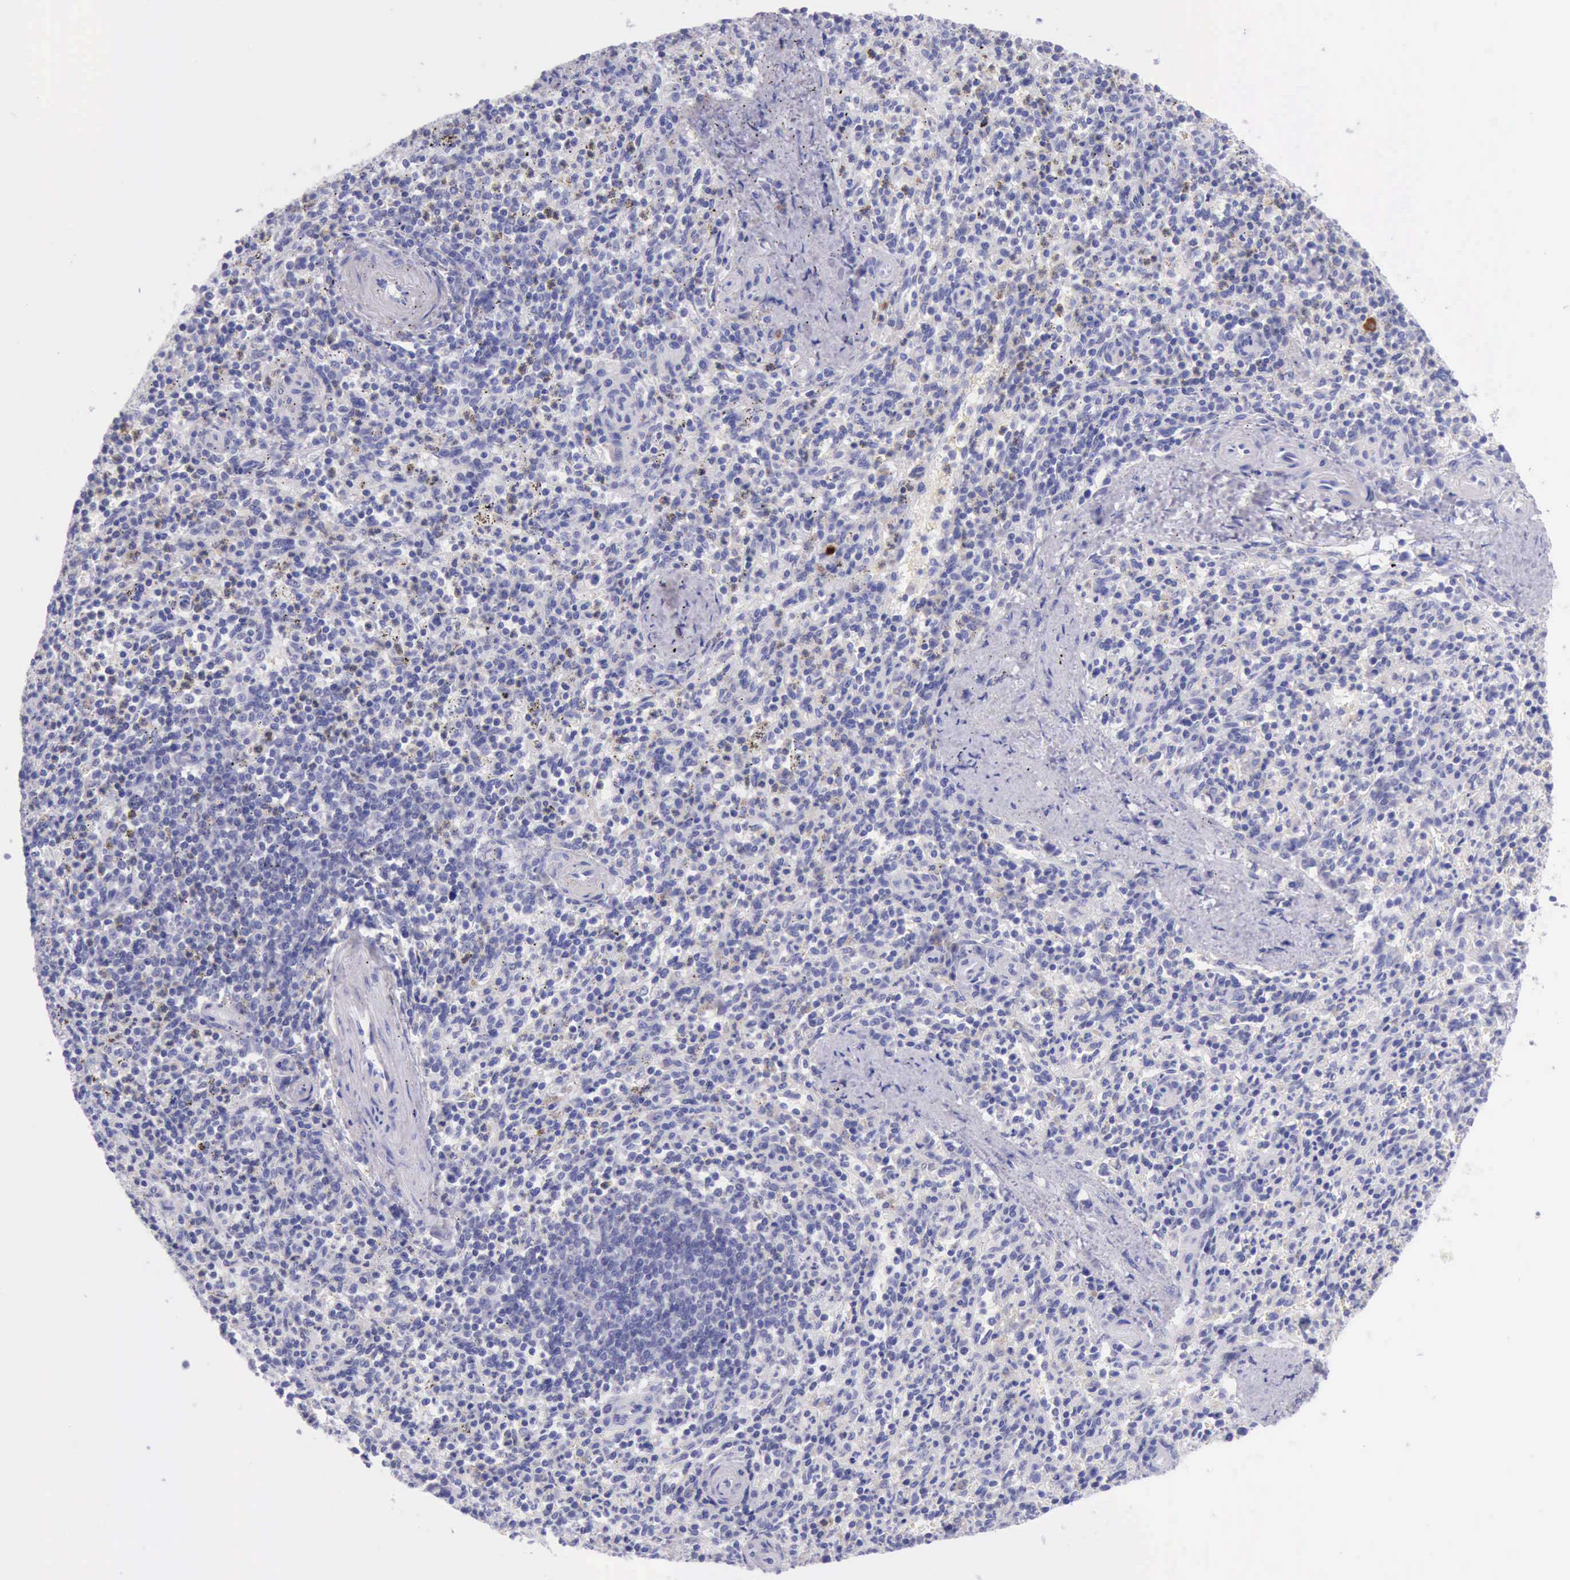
{"staining": {"intensity": "negative", "quantity": "none", "location": "none"}, "tissue": "spleen", "cell_type": "Cells in red pulp", "image_type": "normal", "snomed": [{"axis": "morphology", "description": "Normal tissue, NOS"}, {"axis": "topography", "description": "Spleen"}], "caption": "Immunohistochemistry of benign human spleen shows no staining in cells in red pulp.", "gene": "KRT8", "patient": {"sex": "male", "age": 72}}